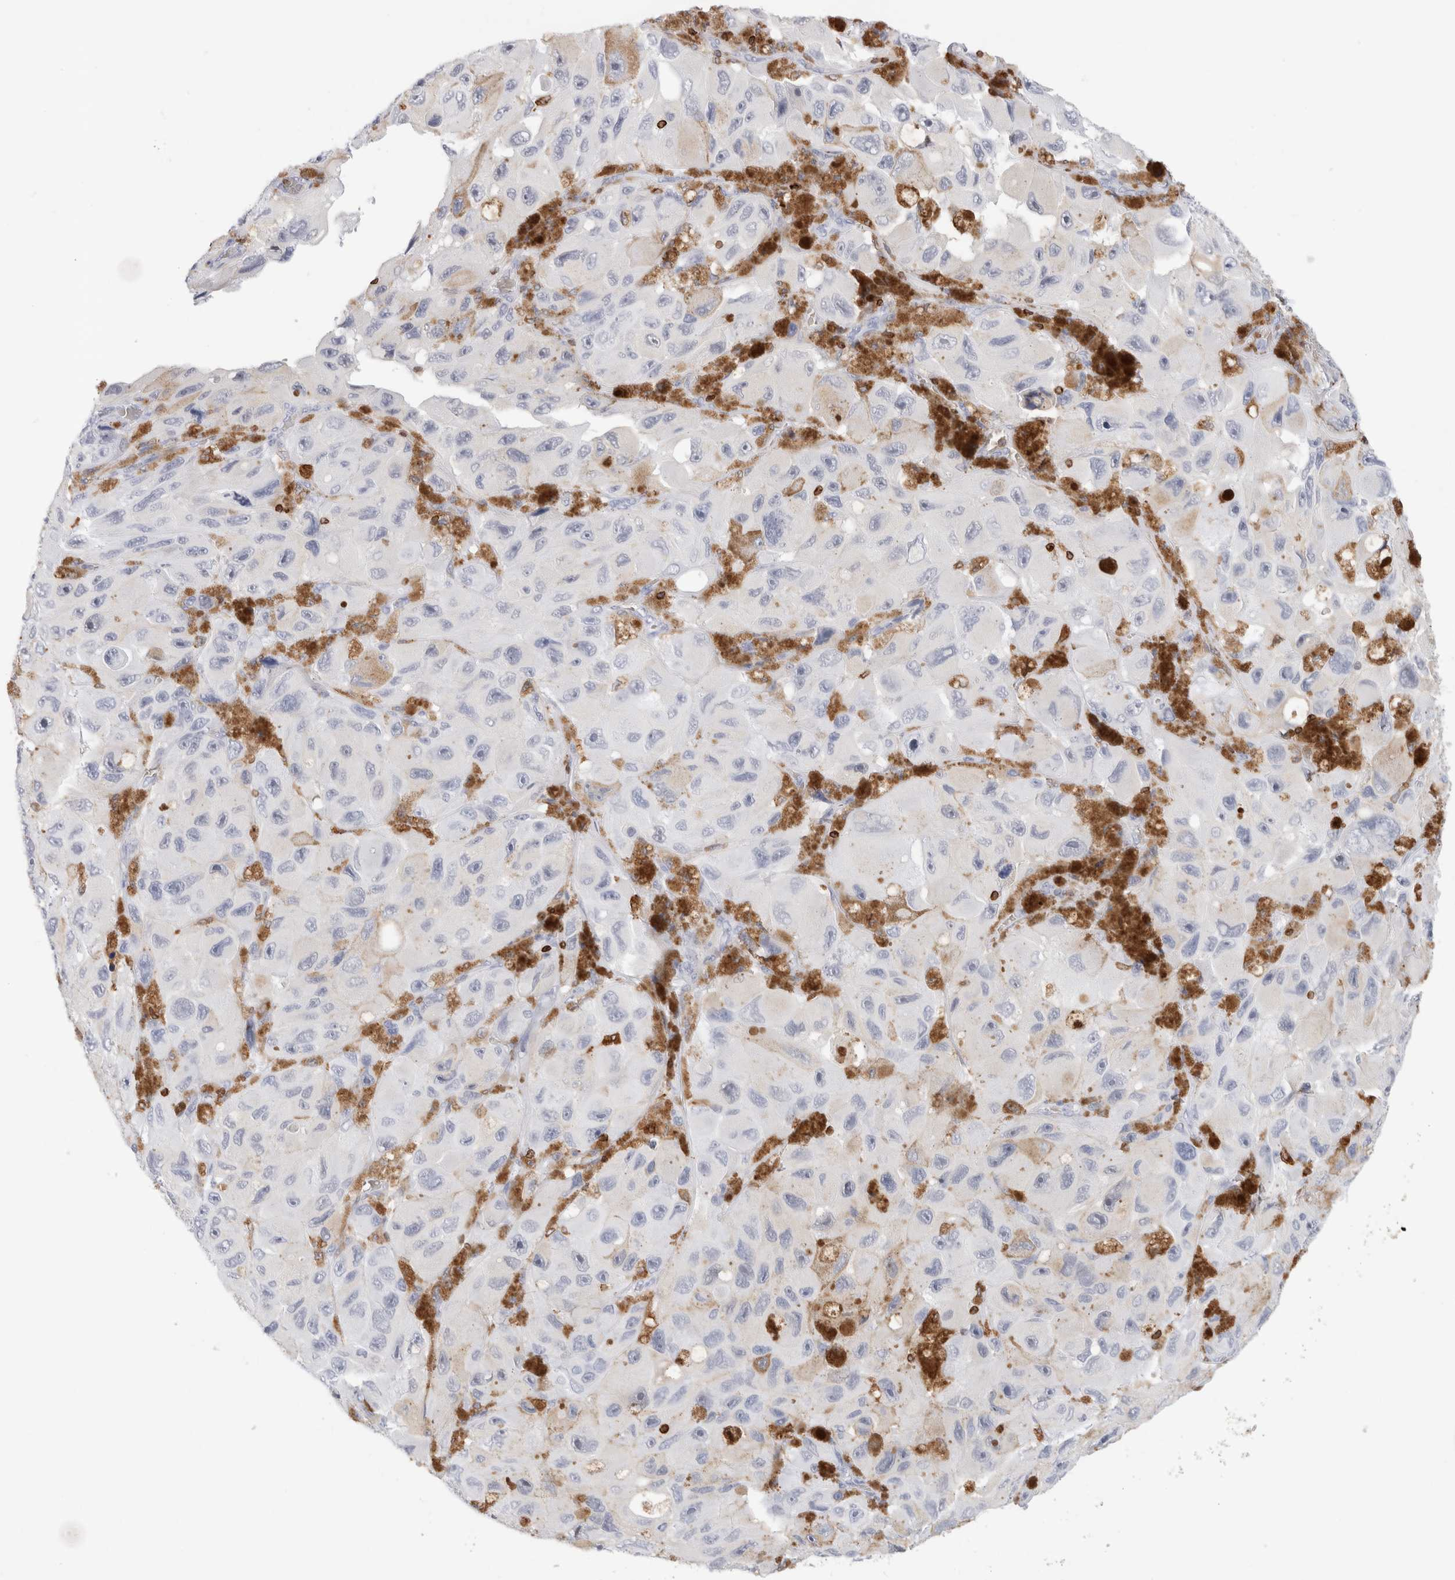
{"staining": {"intensity": "negative", "quantity": "none", "location": "none"}, "tissue": "melanoma", "cell_type": "Tumor cells", "image_type": "cancer", "snomed": [{"axis": "morphology", "description": "Malignant melanoma, NOS"}, {"axis": "topography", "description": "Skin"}], "caption": "A histopathology image of human malignant melanoma is negative for staining in tumor cells. The staining is performed using DAB (3,3'-diaminobenzidine) brown chromogen with nuclei counter-stained in using hematoxylin.", "gene": "ALOX5AP", "patient": {"sex": "female", "age": 73}}